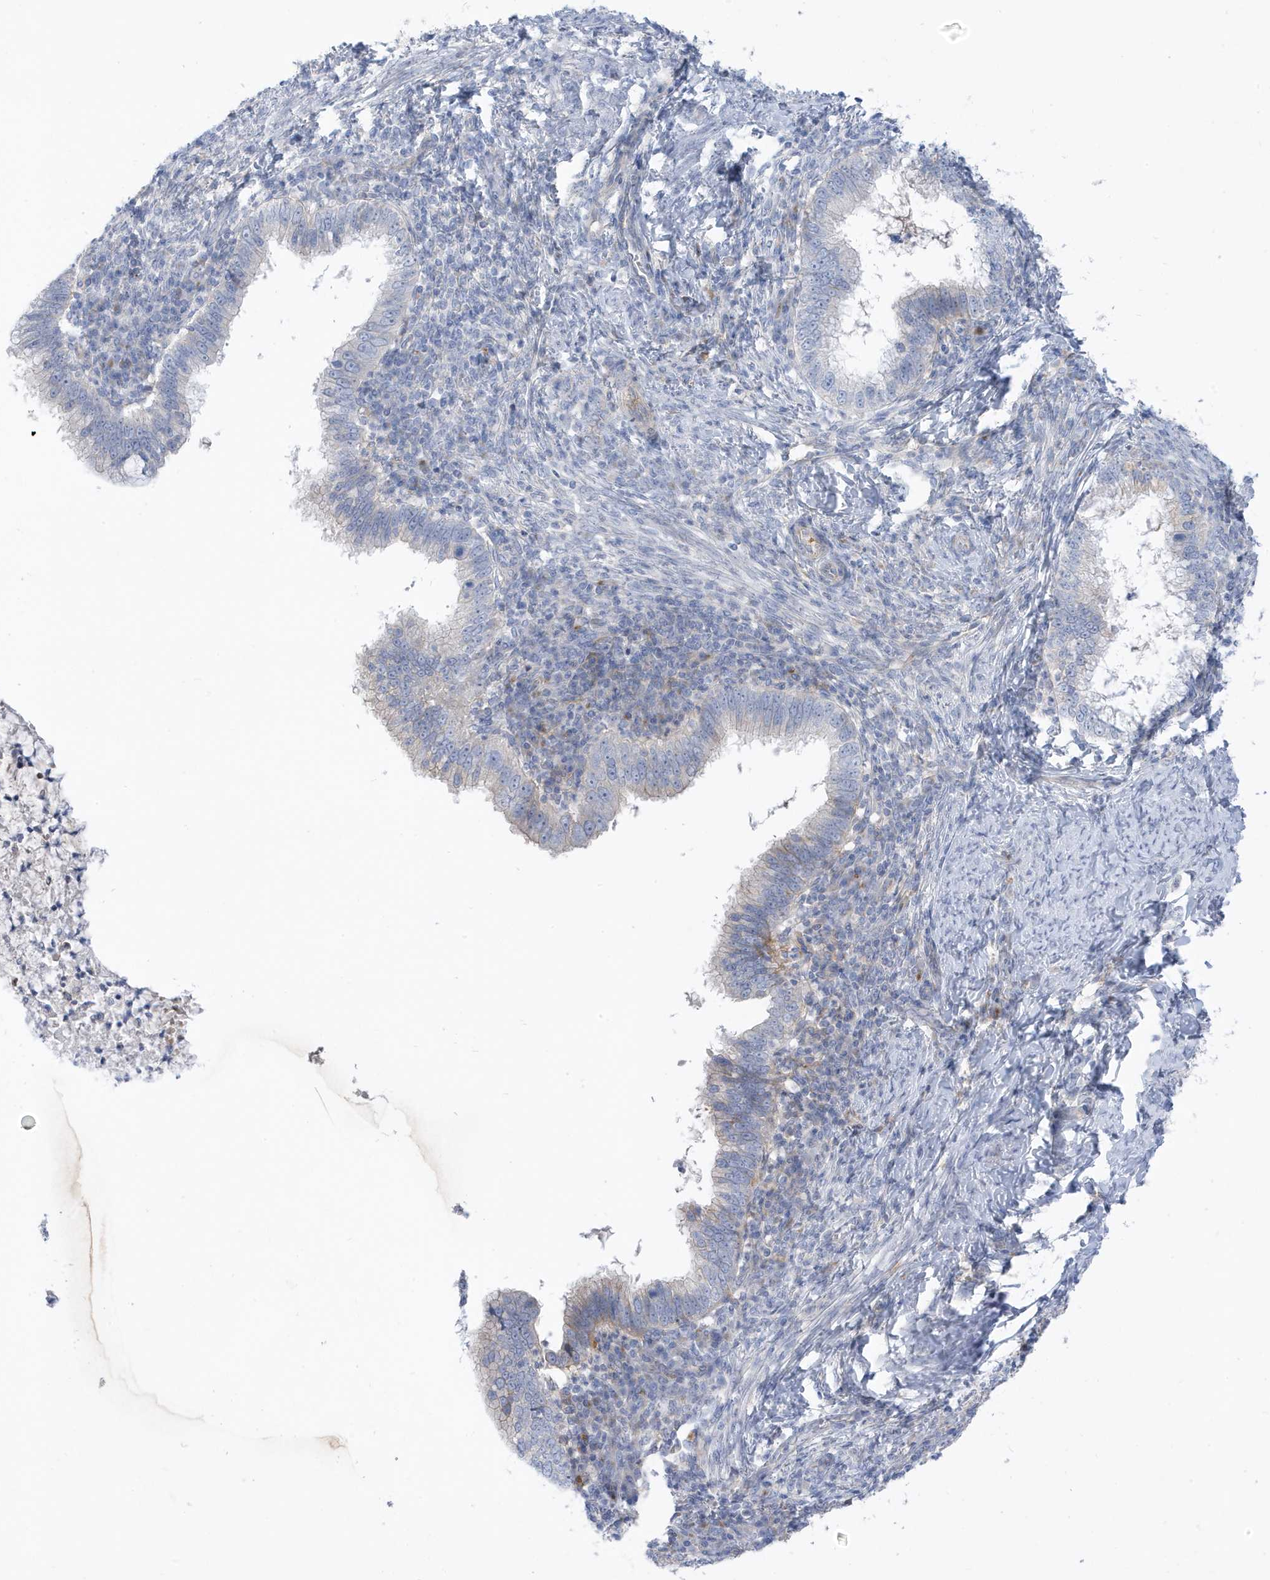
{"staining": {"intensity": "weak", "quantity": "<25%", "location": "cytoplasmic/membranous"}, "tissue": "cervical cancer", "cell_type": "Tumor cells", "image_type": "cancer", "snomed": [{"axis": "morphology", "description": "Adenocarcinoma, NOS"}, {"axis": "topography", "description": "Cervix"}], "caption": "A high-resolution micrograph shows IHC staining of cervical adenocarcinoma, which demonstrates no significant expression in tumor cells.", "gene": "ATP13A5", "patient": {"sex": "female", "age": 36}}